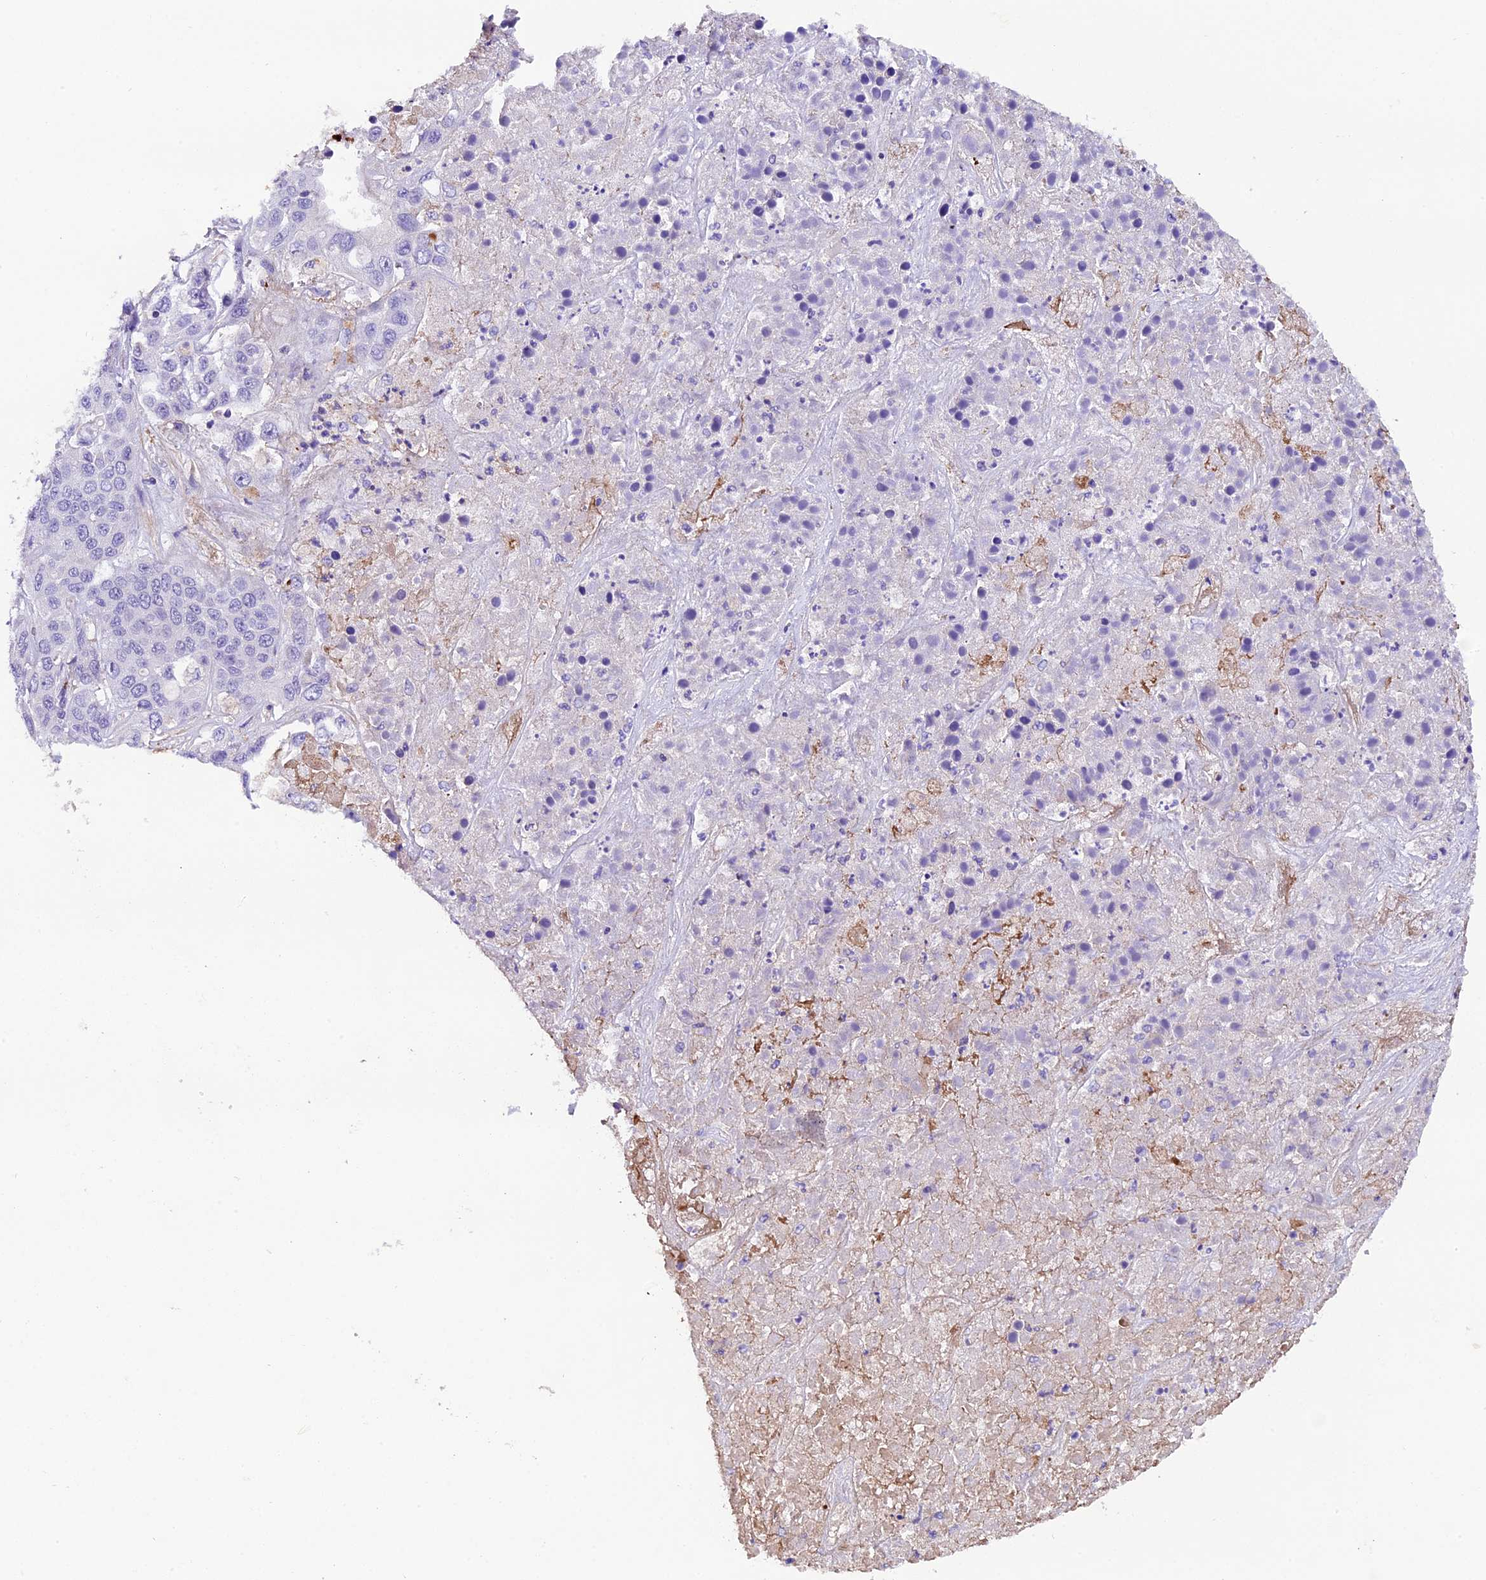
{"staining": {"intensity": "negative", "quantity": "none", "location": "none"}, "tissue": "liver cancer", "cell_type": "Tumor cells", "image_type": "cancer", "snomed": [{"axis": "morphology", "description": "Cholangiocarcinoma"}, {"axis": "topography", "description": "Liver"}], "caption": "An immunohistochemistry (IHC) image of liver cancer is shown. There is no staining in tumor cells of liver cancer. (IHC, brightfield microscopy, high magnification).", "gene": "MEX3B", "patient": {"sex": "female", "age": 52}}